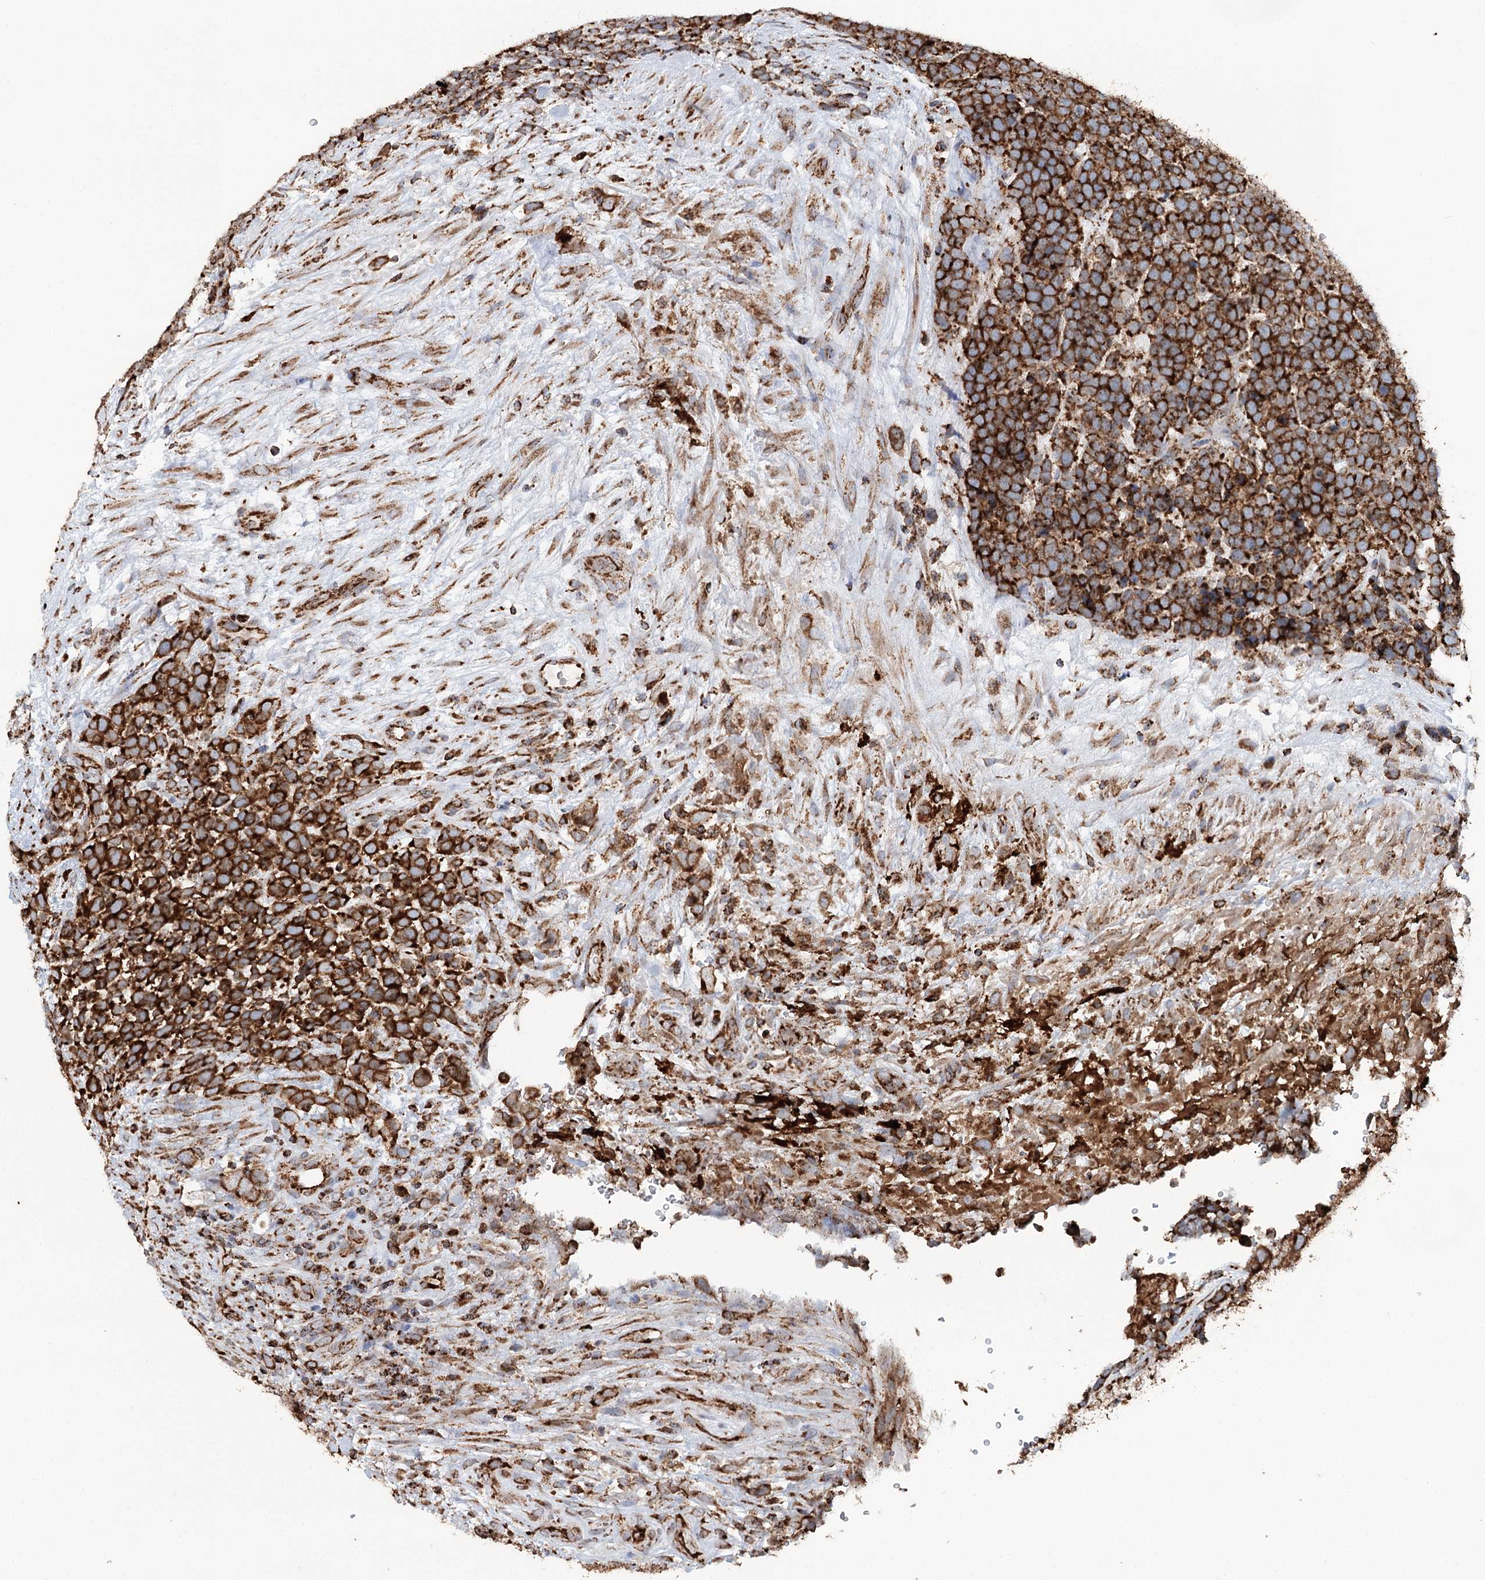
{"staining": {"intensity": "strong", "quantity": ">75%", "location": "cytoplasmic/membranous"}, "tissue": "urothelial cancer", "cell_type": "Tumor cells", "image_type": "cancer", "snomed": [{"axis": "morphology", "description": "Urothelial carcinoma, High grade"}, {"axis": "topography", "description": "Urinary bladder"}], "caption": "Approximately >75% of tumor cells in urothelial cancer display strong cytoplasmic/membranous protein staining as visualized by brown immunohistochemical staining.", "gene": "APH1A", "patient": {"sex": "female", "age": 82}}